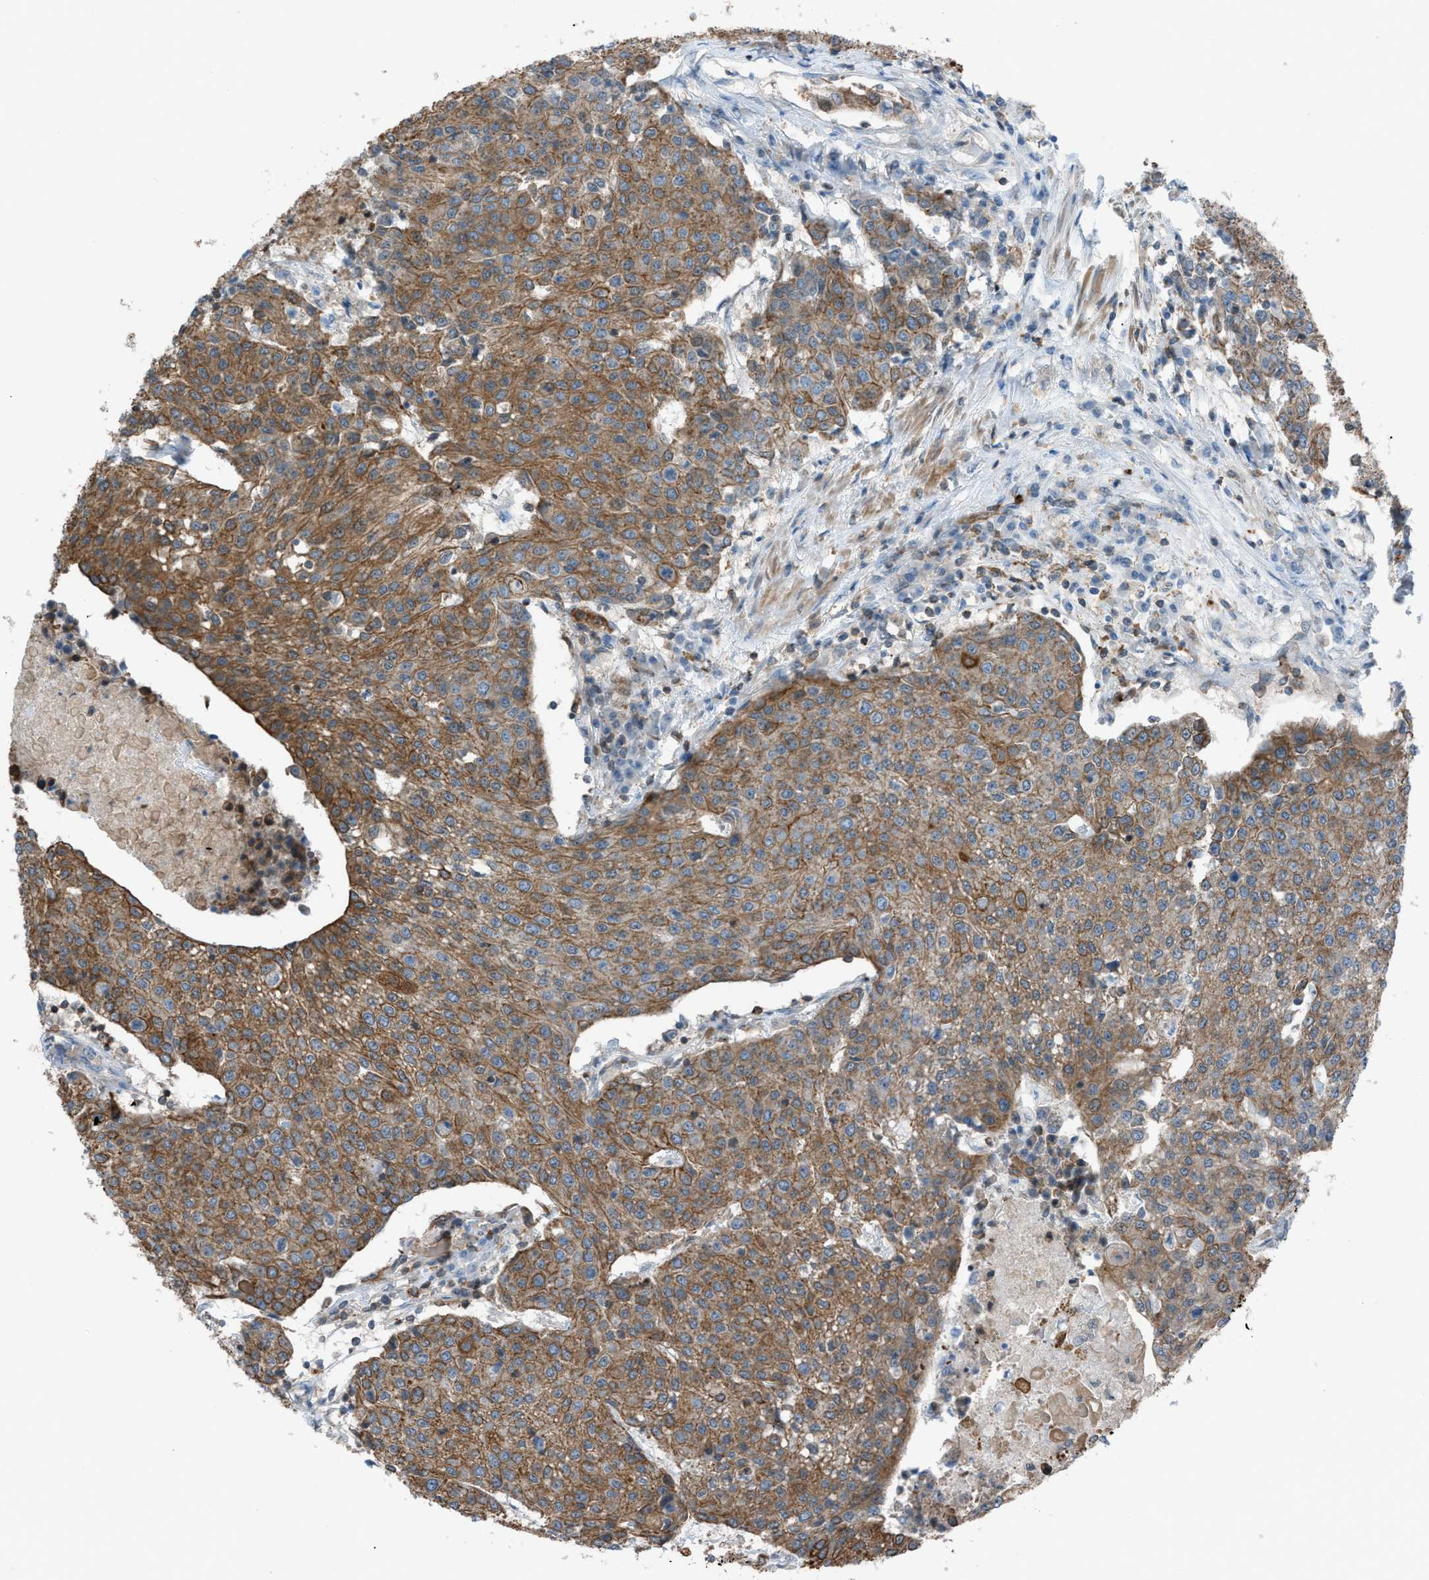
{"staining": {"intensity": "moderate", "quantity": ">75%", "location": "cytoplasmic/membranous"}, "tissue": "urothelial cancer", "cell_type": "Tumor cells", "image_type": "cancer", "snomed": [{"axis": "morphology", "description": "Urothelial carcinoma, High grade"}, {"axis": "topography", "description": "Urinary bladder"}], "caption": "An immunohistochemistry image of tumor tissue is shown. Protein staining in brown shows moderate cytoplasmic/membranous positivity in urothelial cancer within tumor cells. Using DAB (brown) and hematoxylin (blue) stains, captured at high magnification using brightfield microscopy.", "gene": "DYRK1A", "patient": {"sex": "female", "age": 85}}